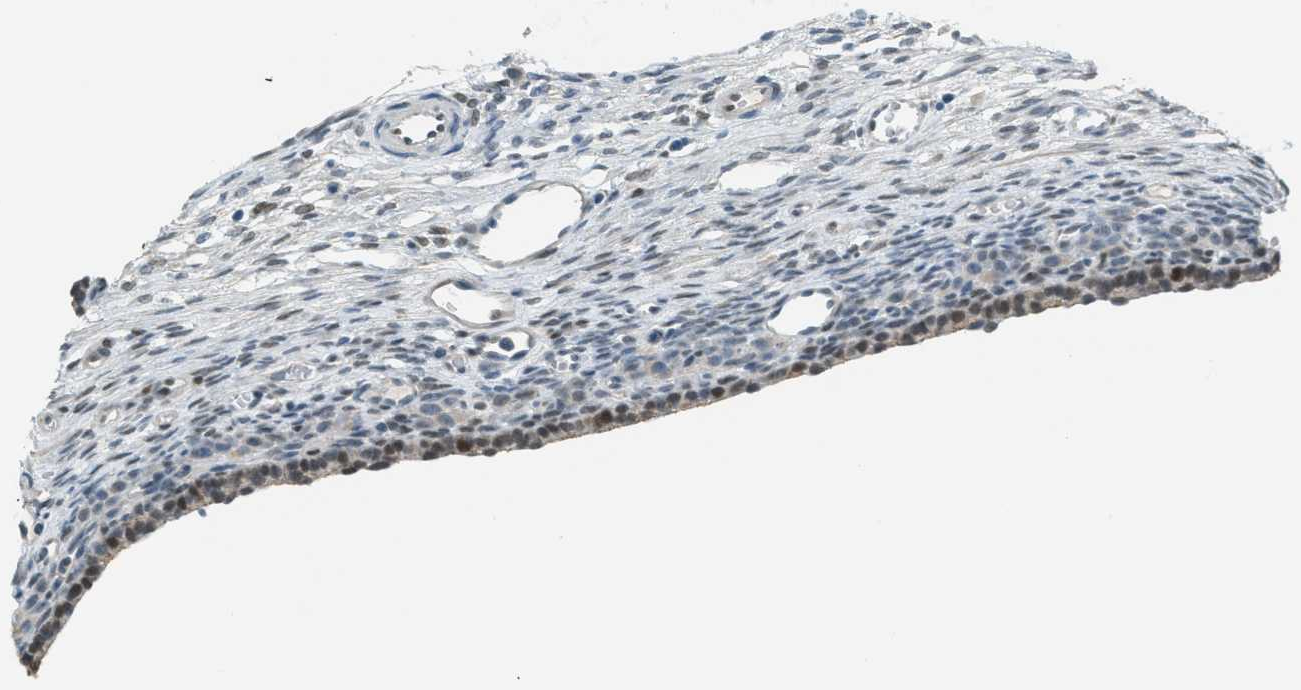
{"staining": {"intensity": "negative", "quantity": "none", "location": "none"}, "tissue": "ovary", "cell_type": "Ovarian stroma cells", "image_type": "normal", "snomed": [{"axis": "morphology", "description": "Normal tissue, NOS"}, {"axis": "topography", "description": "Ovary"}], "caption": "The IHC photomicrograph has no significant positivity in ovarian stroma cells of ovary.", "gene": "TCF3", "patient": {"sex": "female", "age": 33}}